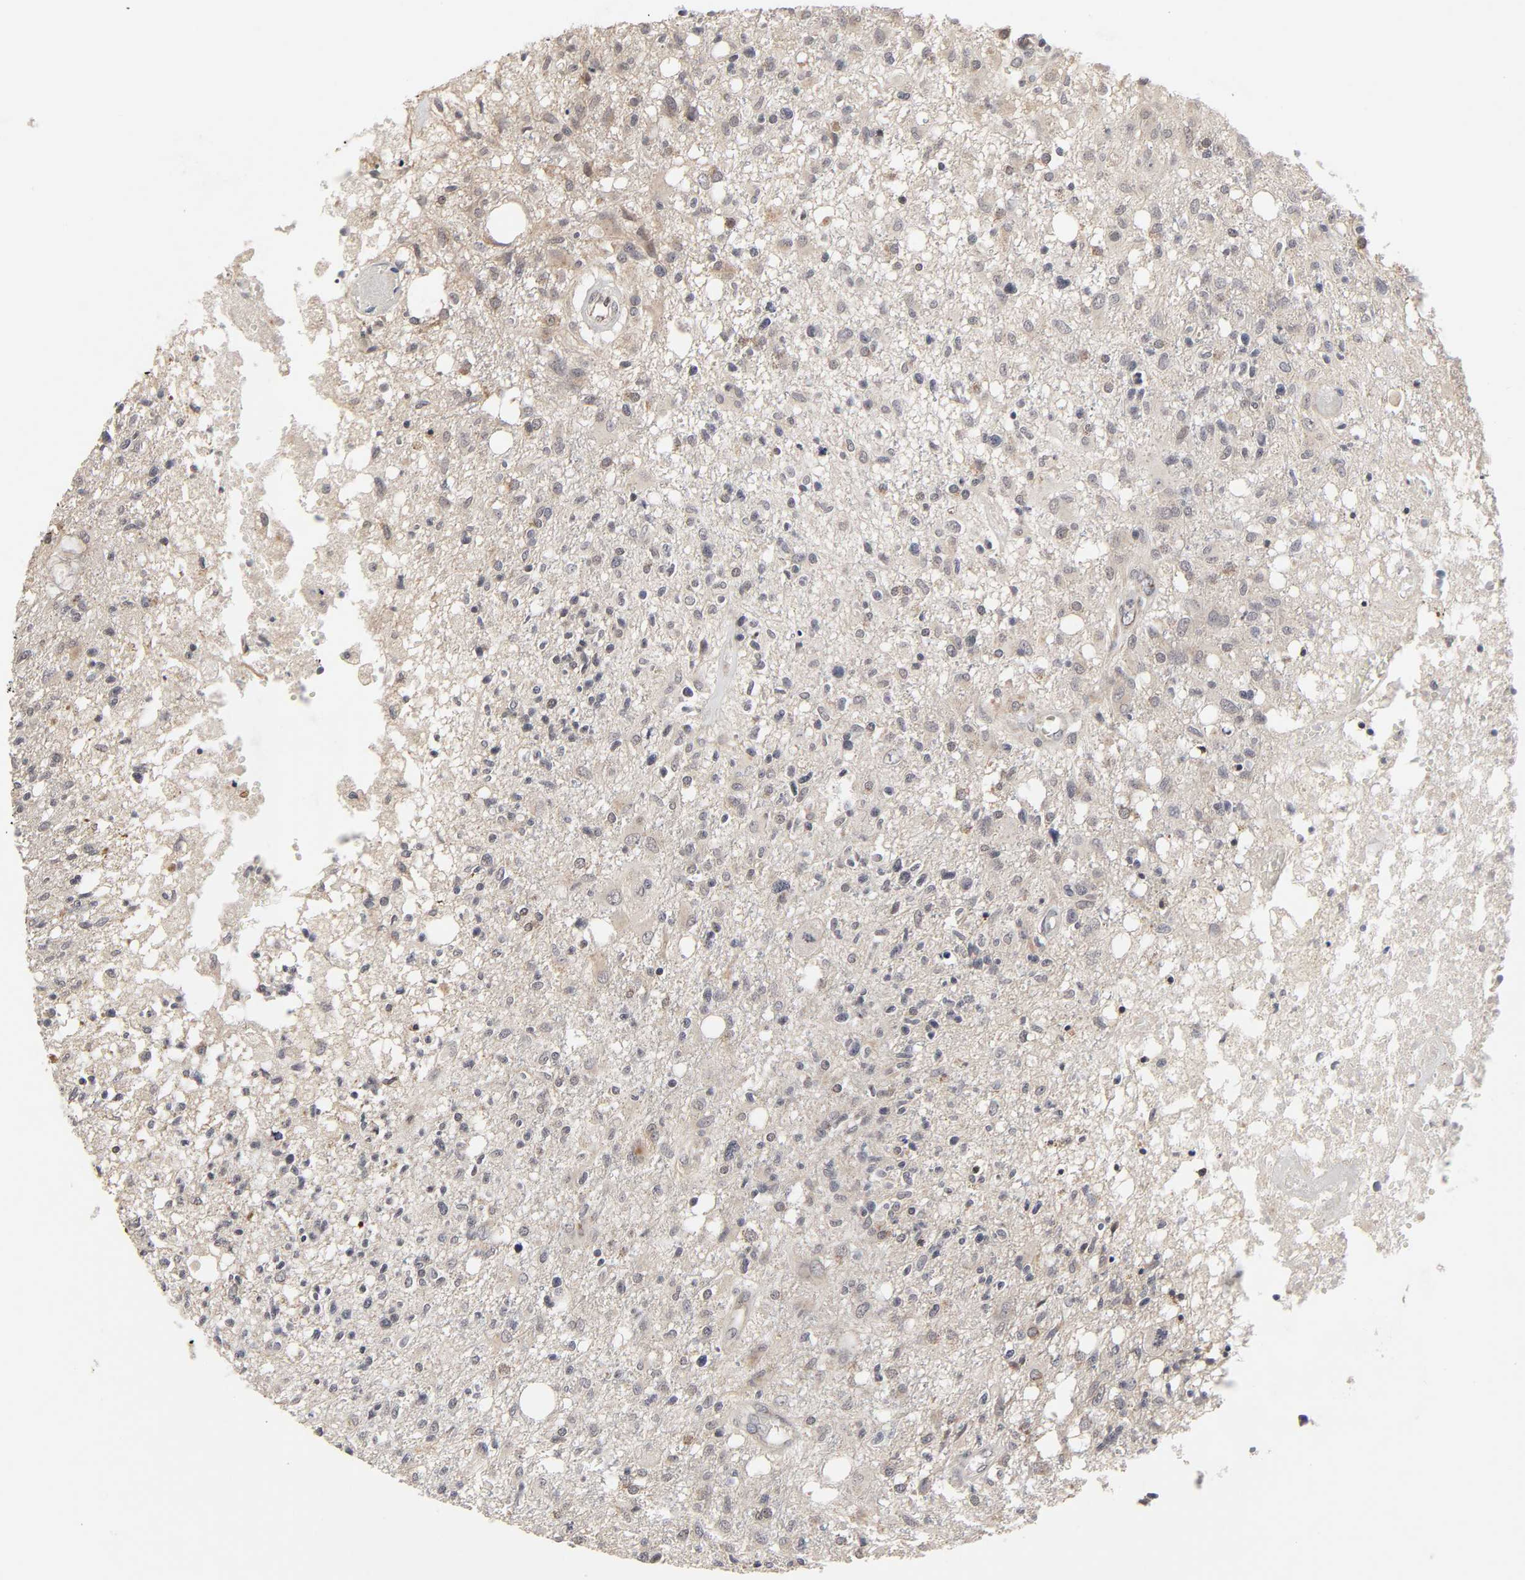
{"staining": {"intensity": "moderate", "quantity": "<25%", "location": "cytoplasmic/membranous"}, "tissue": "glioma", "cell_type": "Tumor cells", "image_type": "cancer", "snomed": [{"axis": "morphology", "description": "Glioma, malignant, High grade"}, {"axis": "topography", "description": "Cerebral cortex"}], "caption": "Brown immunohistochemical staining in malignant high-grade glioma shows moderate cytoplasmic/membranous positivity in approximately <25% of tumor cells. The staining was performed using DAB (3,3'-diaminobenzidine), with brown indicating positive protein expression. Nuclei are stained blue with hematoxylin.", "gene": "AUH", "patient": {"sex": "male", "age": 76}}